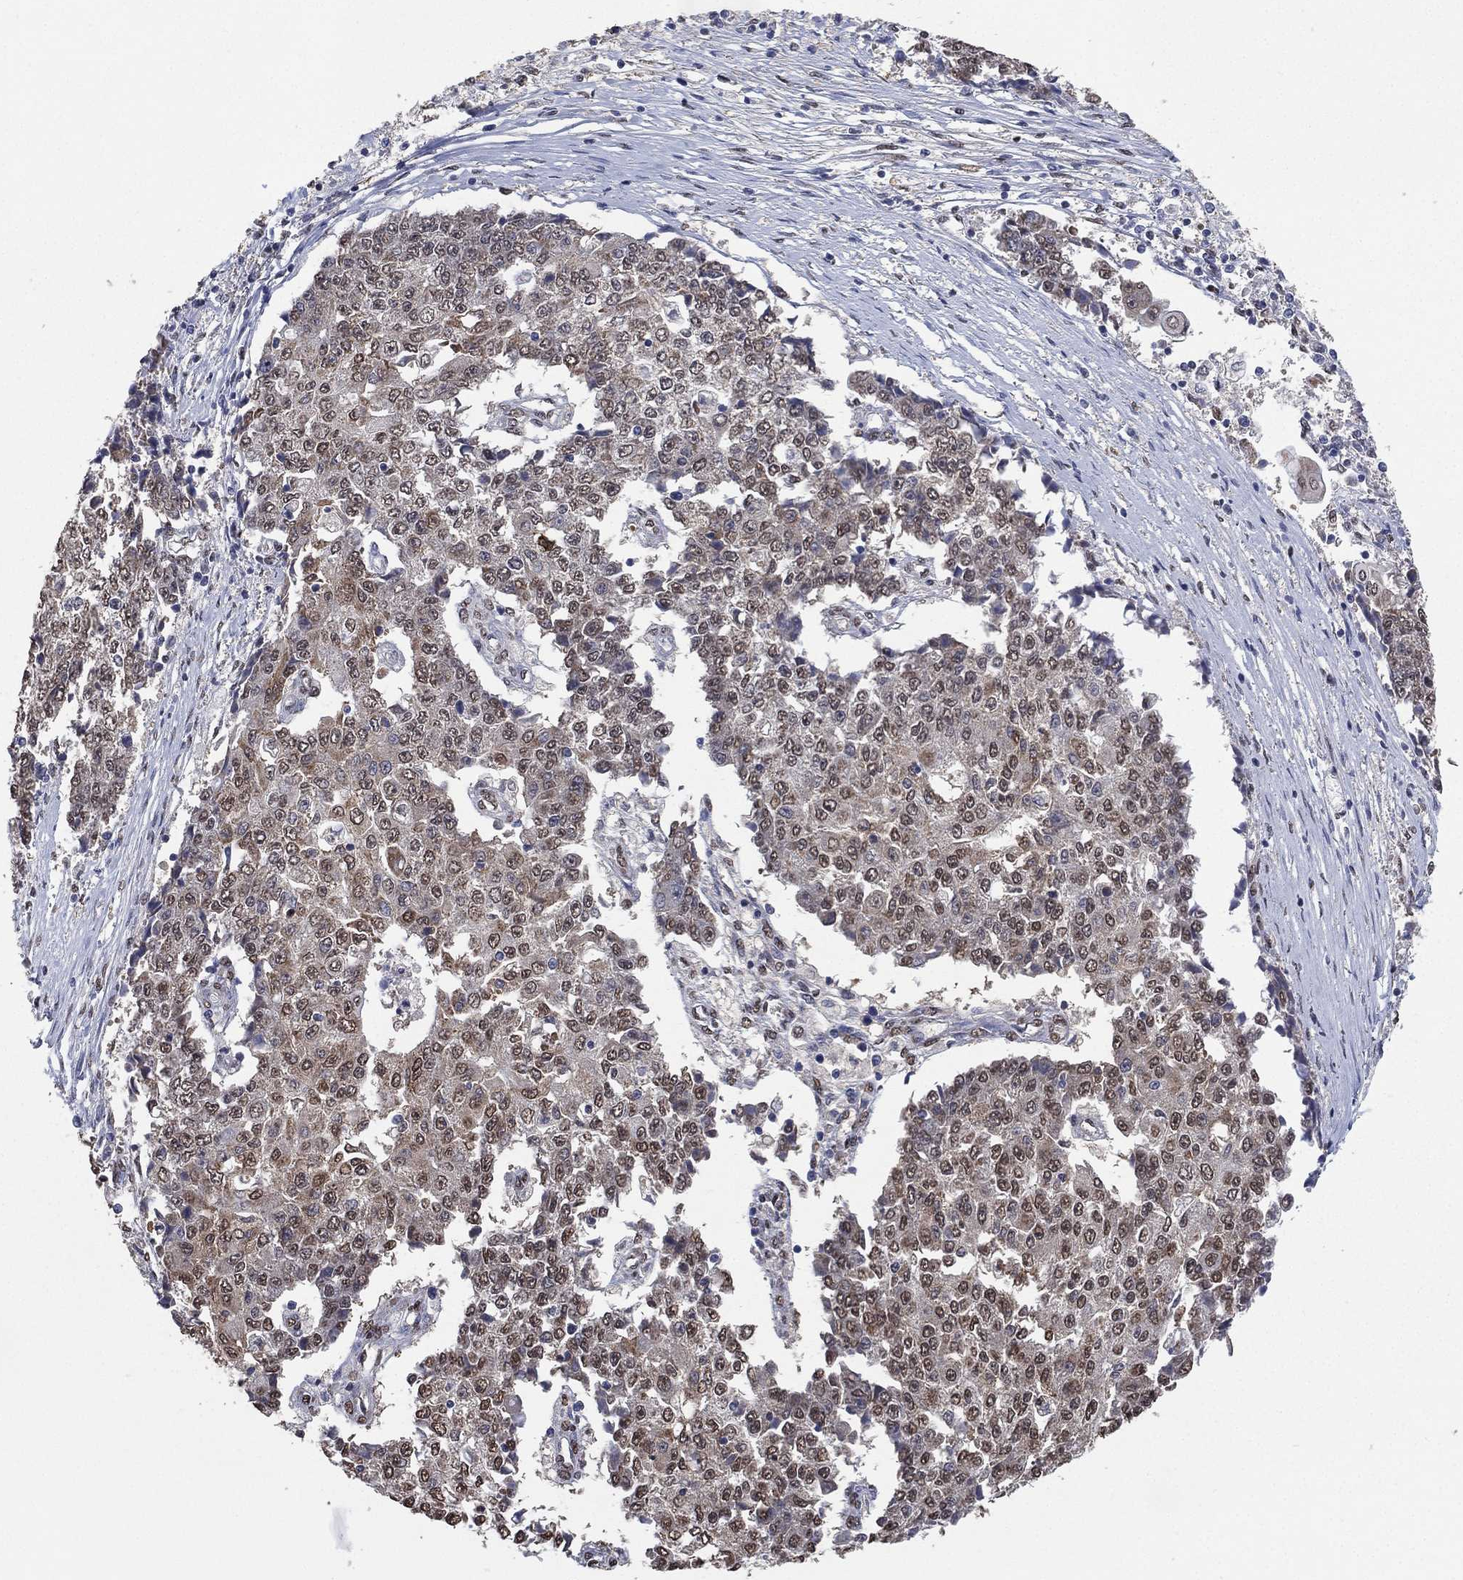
{"staining": {"intensity": "weak", "quantity": "25%-75%", "location": "cytoplasmic/membranous,nuclear"}, "tissue": "ovarian cancer", "cell_type": "Tumor cells", "image_type": "cancer", "snomed": [{"axis": "morphology", "description": "Carcinoma, endometroid"}, {"axis": "topography", "description": "Ovary"}], "caption": "A brown stain labels weak cytoplasmic/membranous and nuclear positivity of a protein in human ovarian cancer (endometroid carcinoma) tumor cells. The protein is shown in brown color, while the nuclei are stained blue.", "gene": "ALDH7A1", "patient": {"sex": "female", "age": 42}}